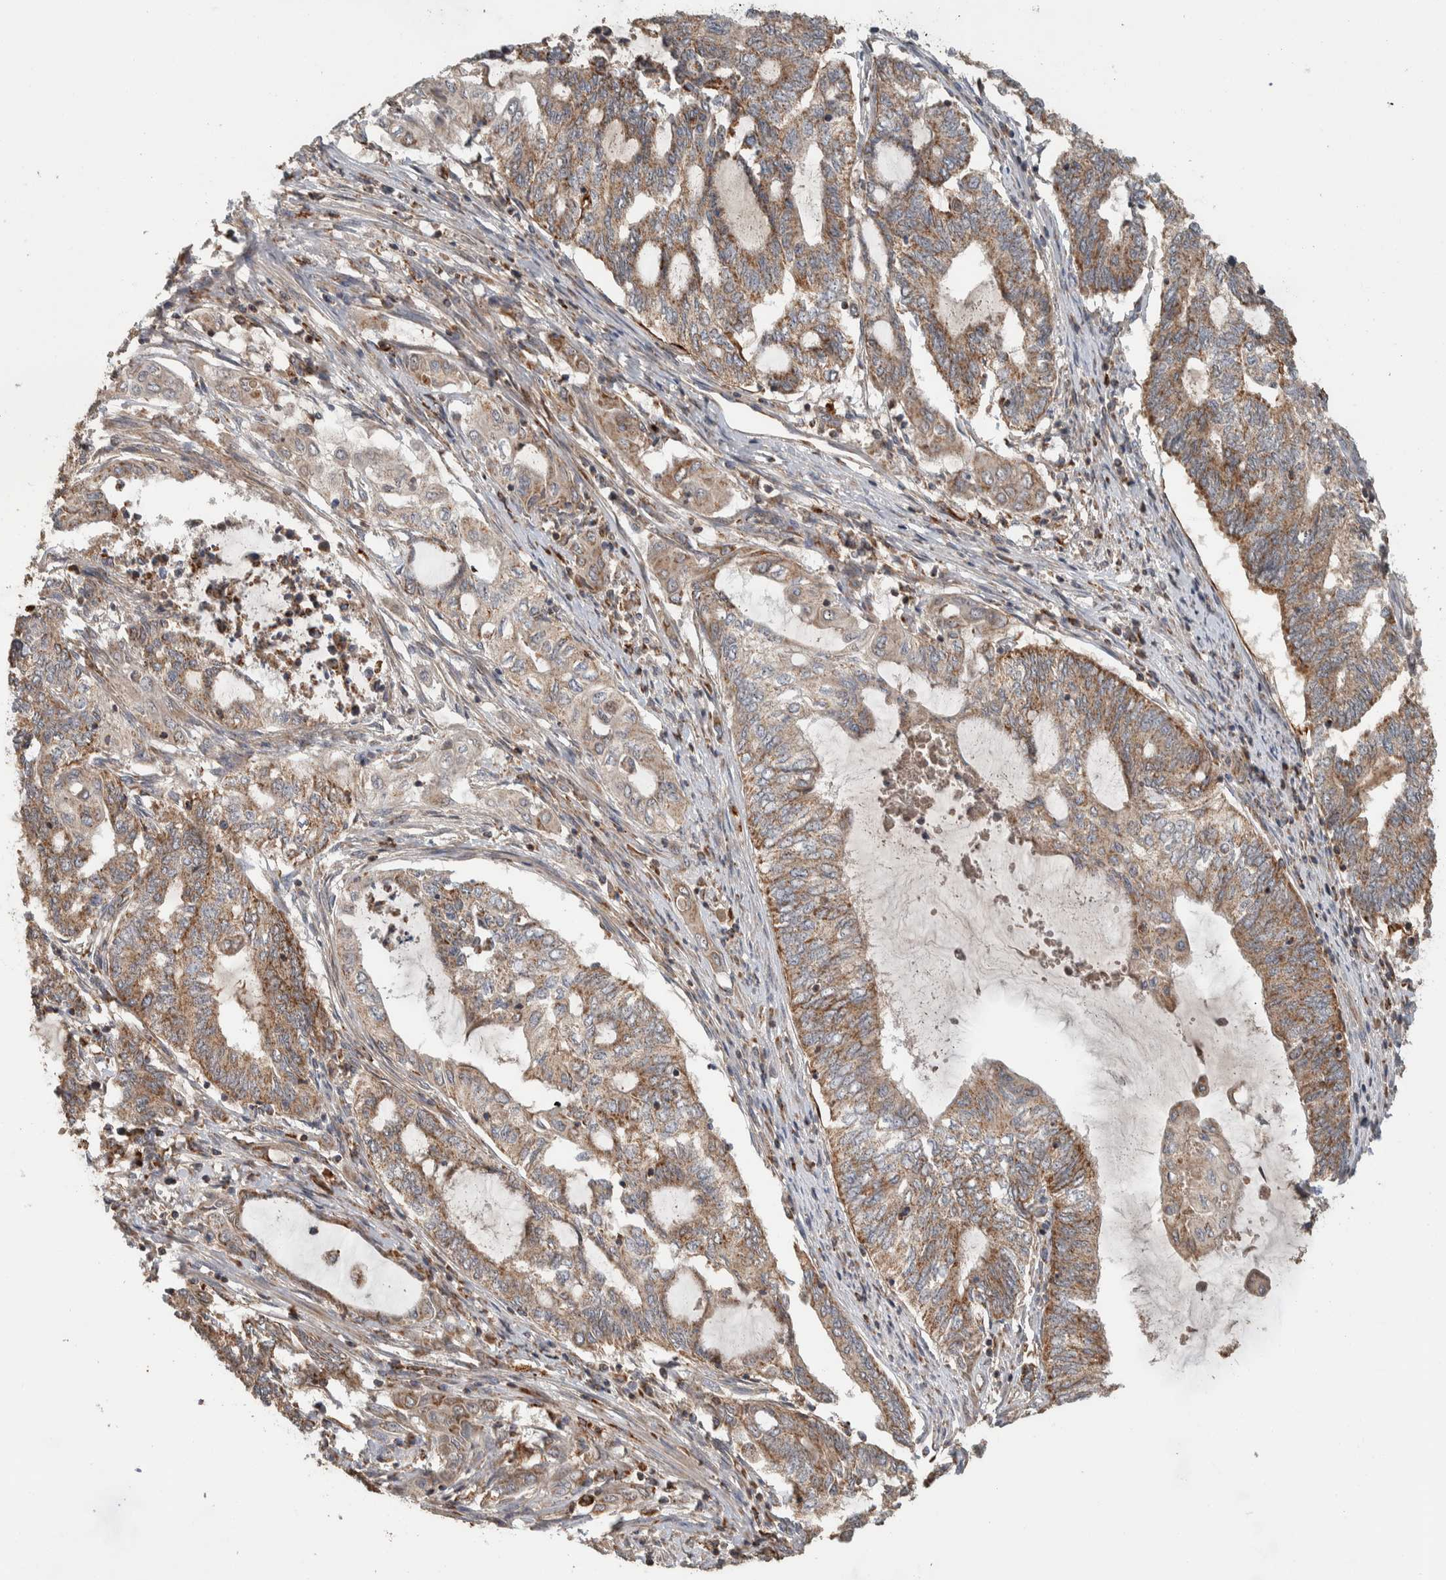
{"staining": {"intensity": "weak", "quantity": ">75%", "location": "cytoplasmic/membranous"}, "tissue": "endometrial cancer", "cell_type": "Tumor cells", "image_type": "cancer", "snomed": [{"axis": "morphology", "description": "Adenocarcinoma, NOS"}, {"axis": "topography", "description": "Uterus"}, {"axis": "topography", "description": "Endometrium"}], "caption": "Weak cytoplasmic/membranous positivity is appreciated in approximately >75% of tumor cells in adenocarcinoma (endometrial). (Stains: DAB (3,3'-diaminobenzidine) in brown, nuclei in blue, Microscopy: brightfield microscopy at high magnification).", "gene": "VPS53", "patient": {"sex": "female", "age": 70}}